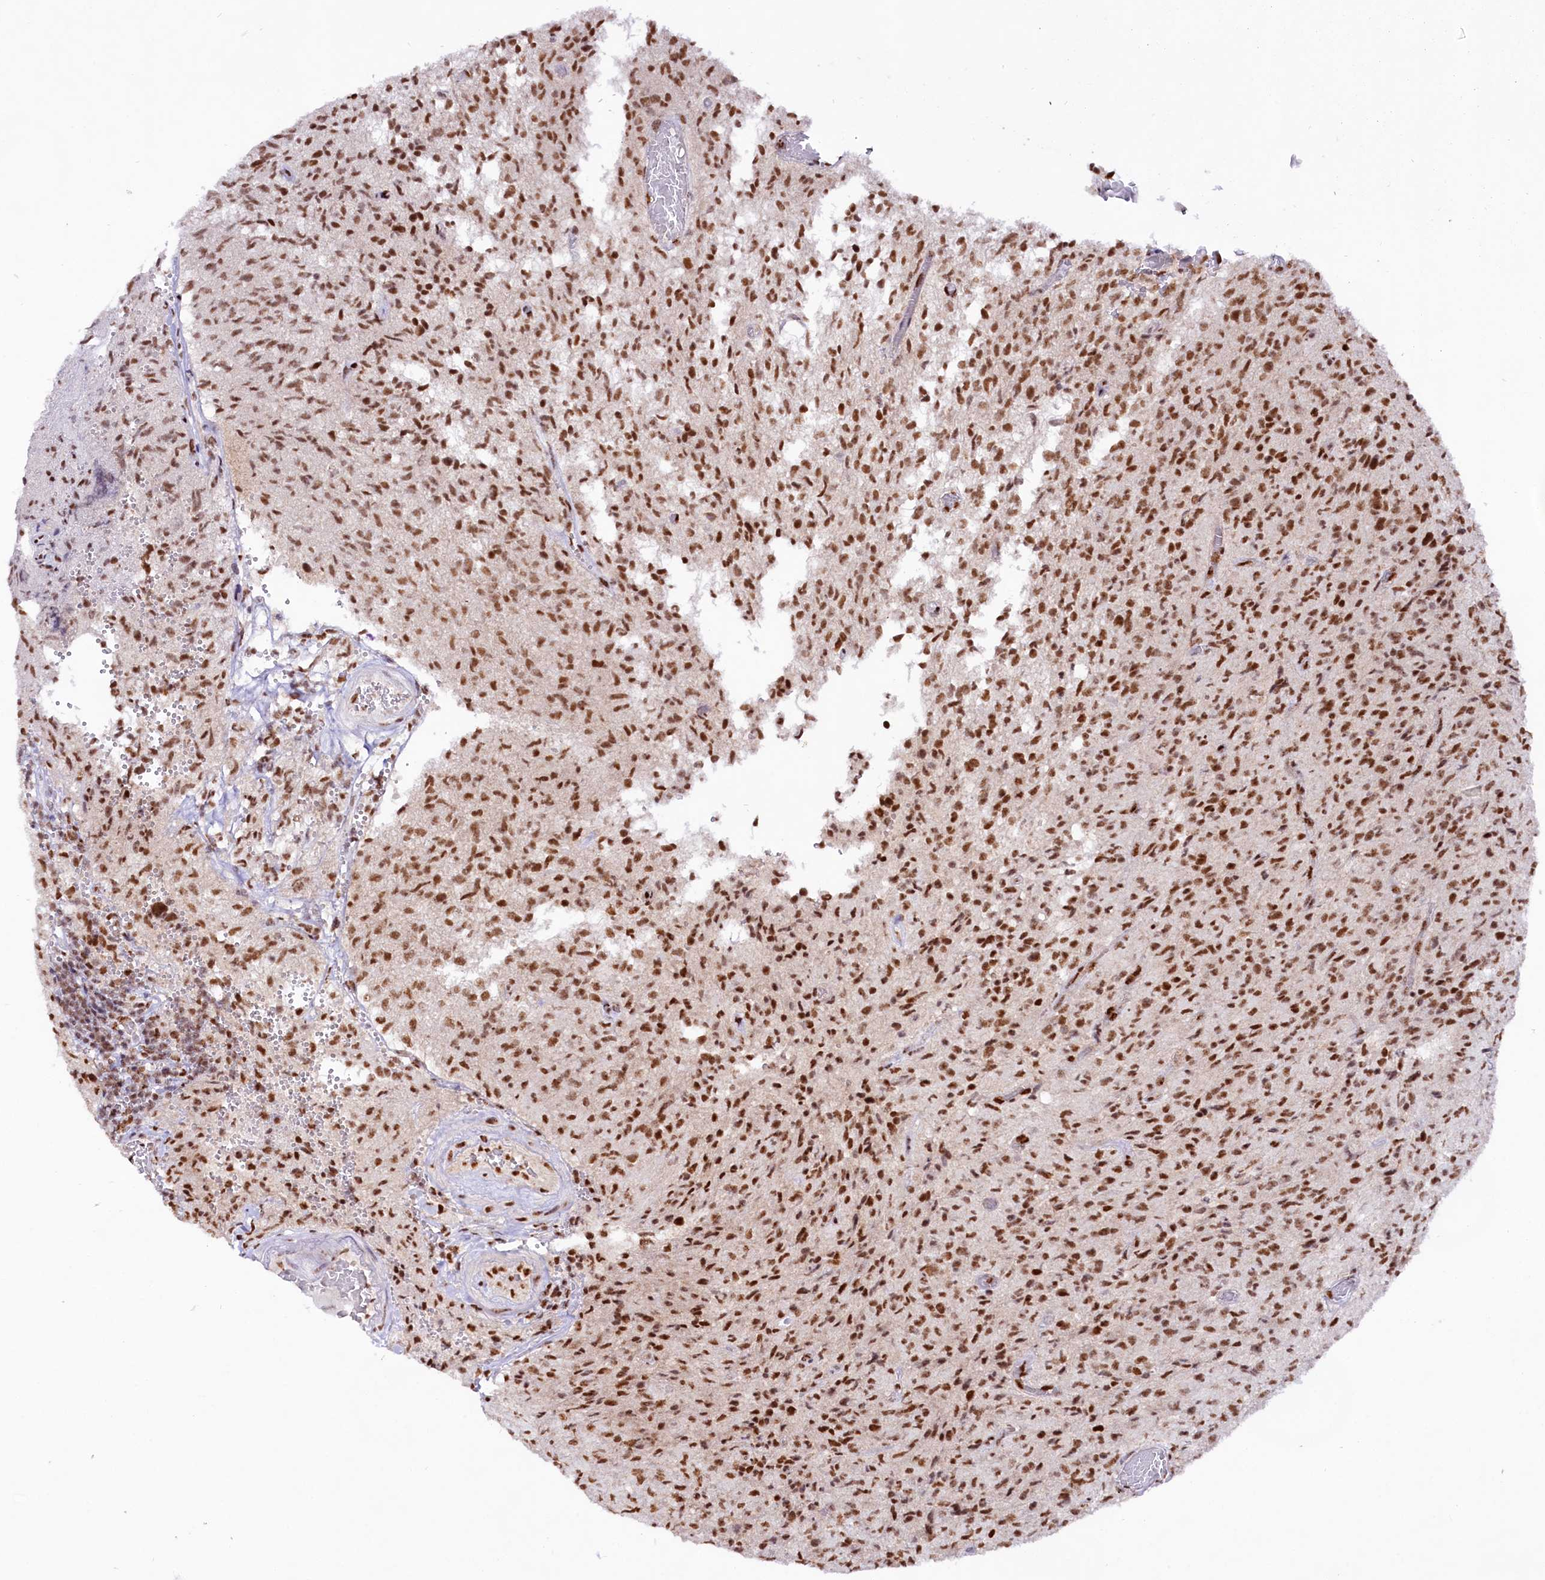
{"staining": {"intensity": "strong", "quantity": ">75%", "location": "nuclear"}, "tissue": "glioma", "cell_type": "Tumor cells", "image_type": "cancer", "snomed": [{"axis": "morphology", "description": "Glioma, malignant, High grade"}, {"axis": "topography", "description": "Brain"}], "caption": "Malignant glioma (high-grade) stained for a protein (brown) shows strong nuclear positive staining in about >75% of tumor cells.", "gene": "HIRA", "patient": {"sex": "female", "age": 57}}